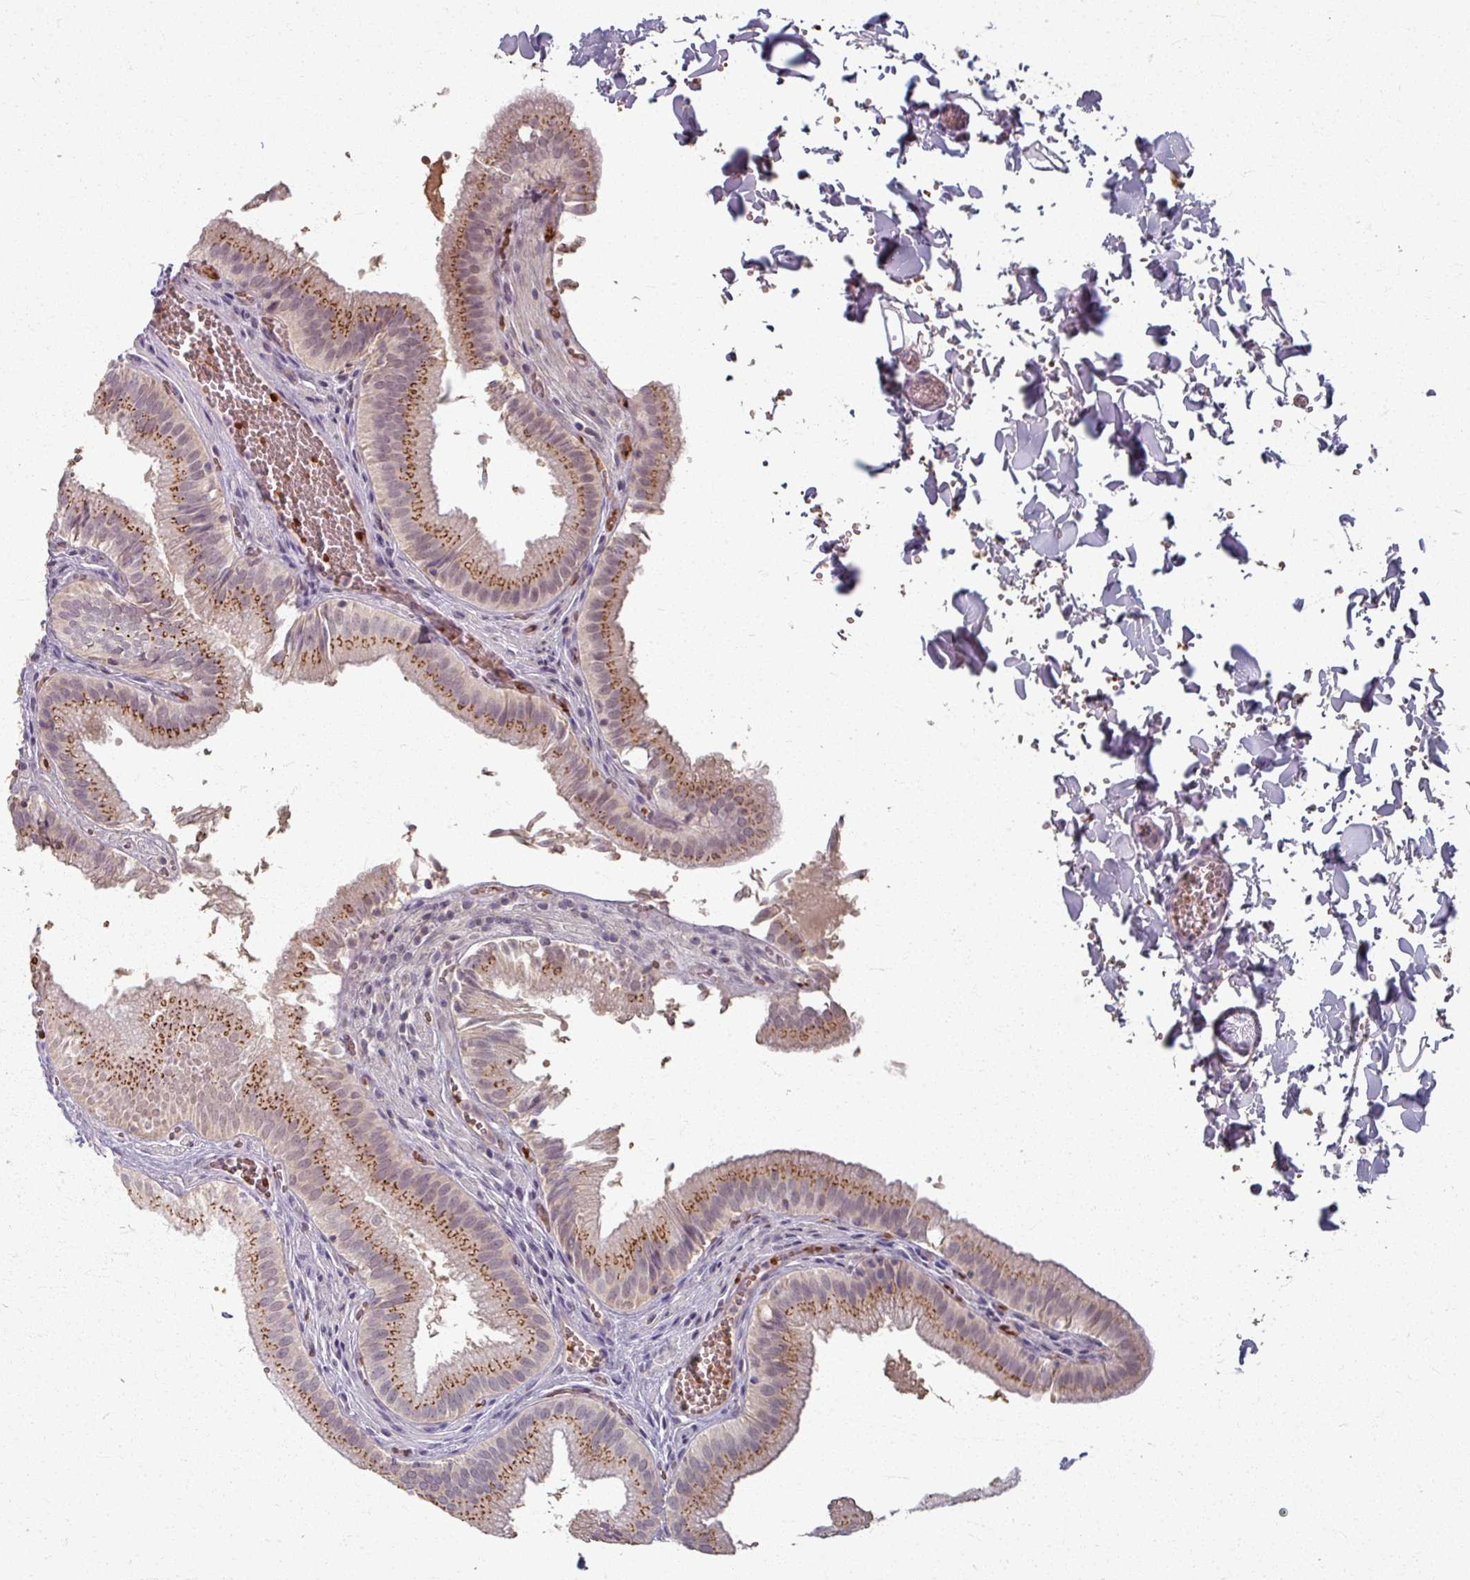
{"staining": {"intensity": "strong", "quantity": "25%-75%", "location": "cytoplasmic/membranous"}, "tissue": "gallbladder", "cell_type": "Glandular cells", "image_type": "normal", "snomed": [{"axis": "morphology", "description": "Normal tissue, NOS"}, {"axis": "topography", "description": "Gallbladder"}, {"axis": "topography", "description": "Peripheral nerve tissue"}], "caption": "Protein expression analysis of unremarkable gallbladder reveals strong cytoplasmic/membranous staining in about 25%-75% of glandular cells.", "gene": "KMT5C", "patient": {"sex": "male", "age": 17}}